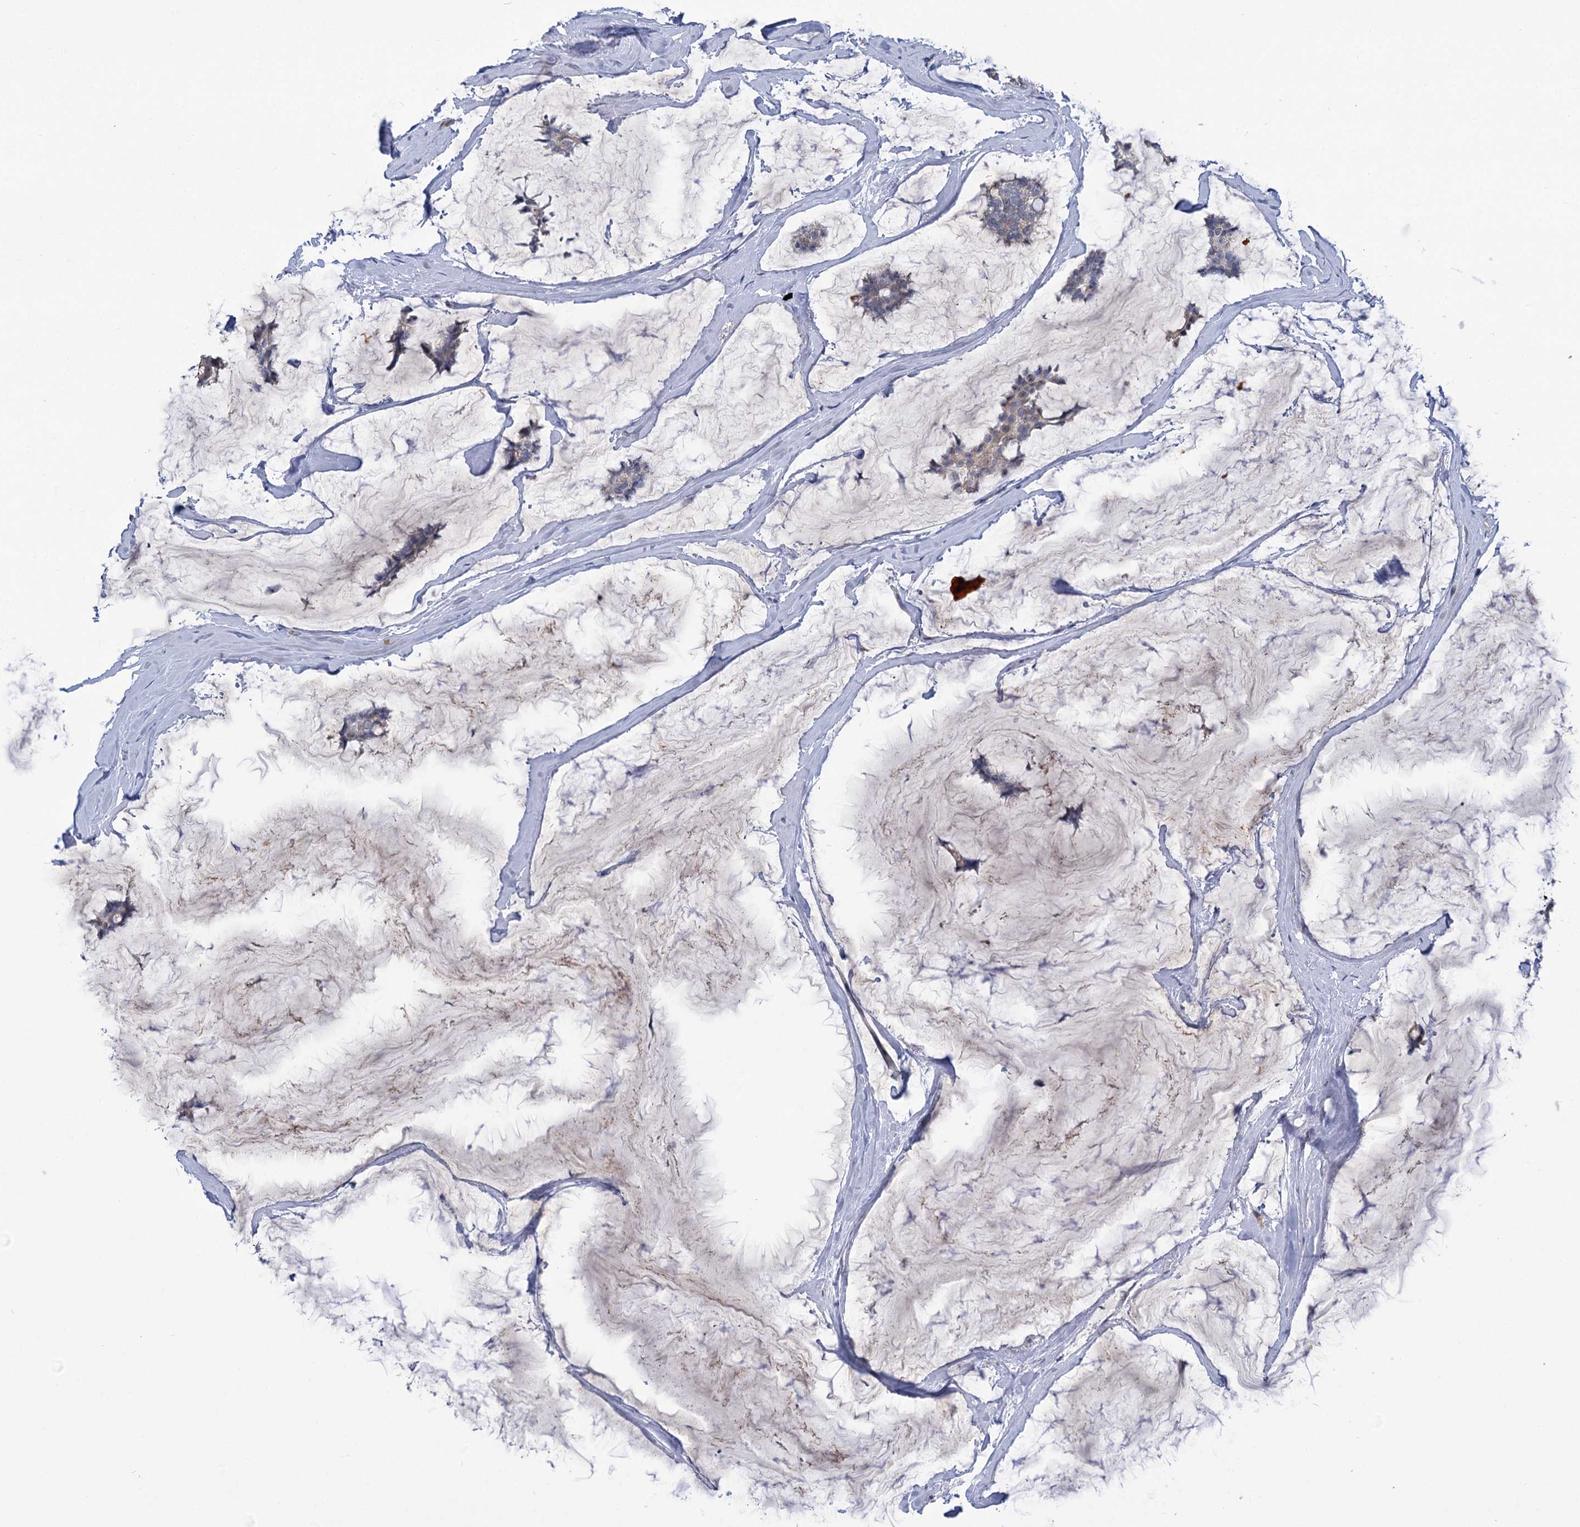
{"staining": {"intensity": "negative", "quantity": "none", "location": "none"}, "tissue": "breast cancer", "cell_type": "Tumor cells", "image_type": "cancer", "snomed": [{"axis": "morphology", "description": "Duct carcinoma"}, {"axis": "topography", "description": "Breast"}], "caption": "This is a photomicrograph of IHC staining of breast cancer, which shows no expression in tumor cells.", "gene": "MBLAC2", "patient": {"sex": "female", "age": 93}}